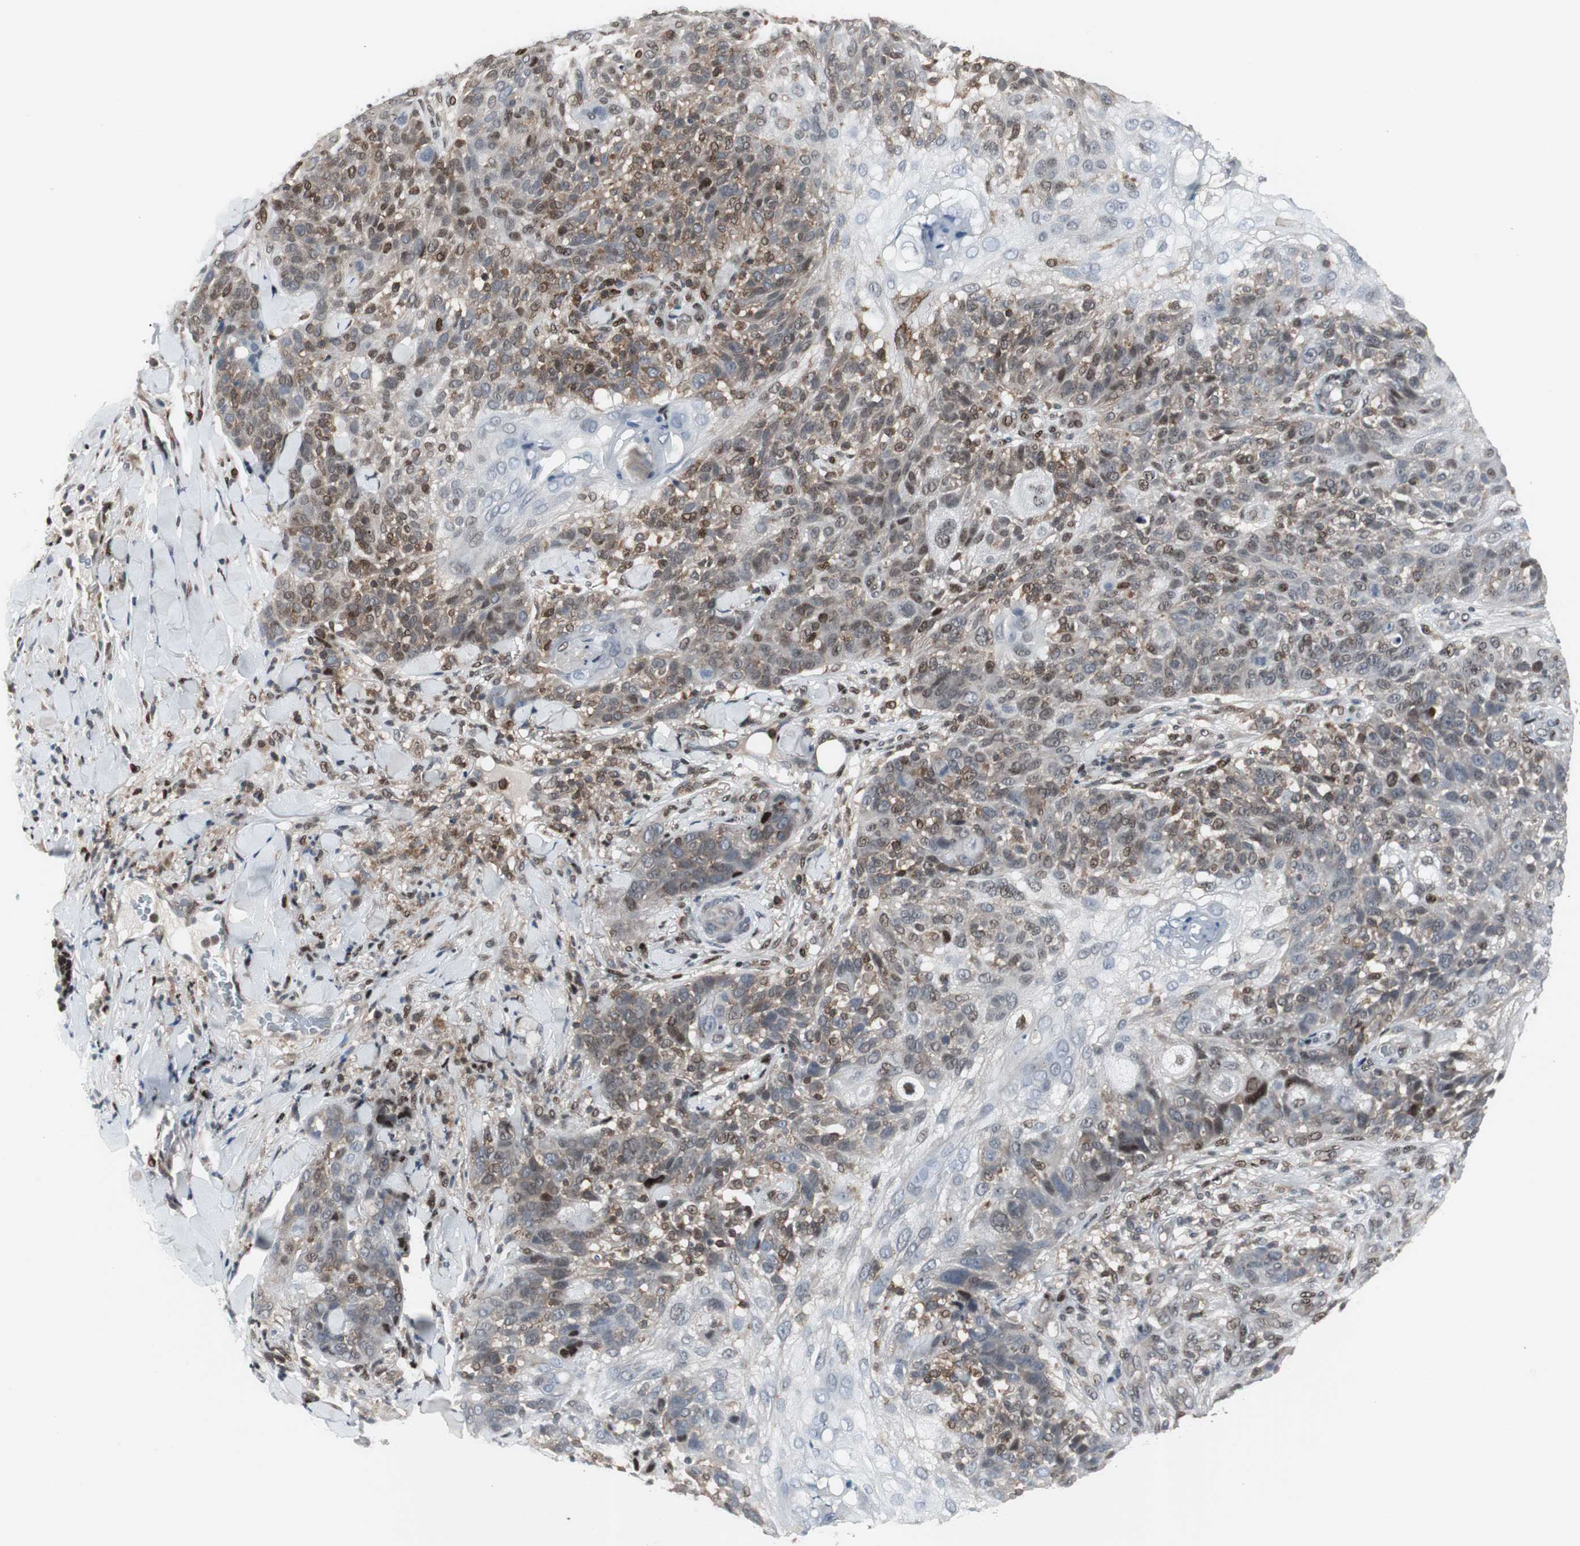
{"staining": {"intensity": "moderate", "quantity": "25%-75%", "location": "nuclear"}, "tissue": "skin cancer", "cell_type": "Tumor cells", "image_type": "cancer", "snomed": [{"axis": "morphology", "description": "Normal tissue, NOS"}, {"axis": "morphology", "description": "Squamous cell carcinoma, NOS"}, {"axis": "topography", "description": "Skin"}], "caption": "Immunohistochemical staining of squamous cell carcinoma (skin) displays medium levels of moderate nuclear positivity in about 25%-75% of tumor cells.", "gene": "GRK2", "patient": {"sex": "female", "age": 83}}